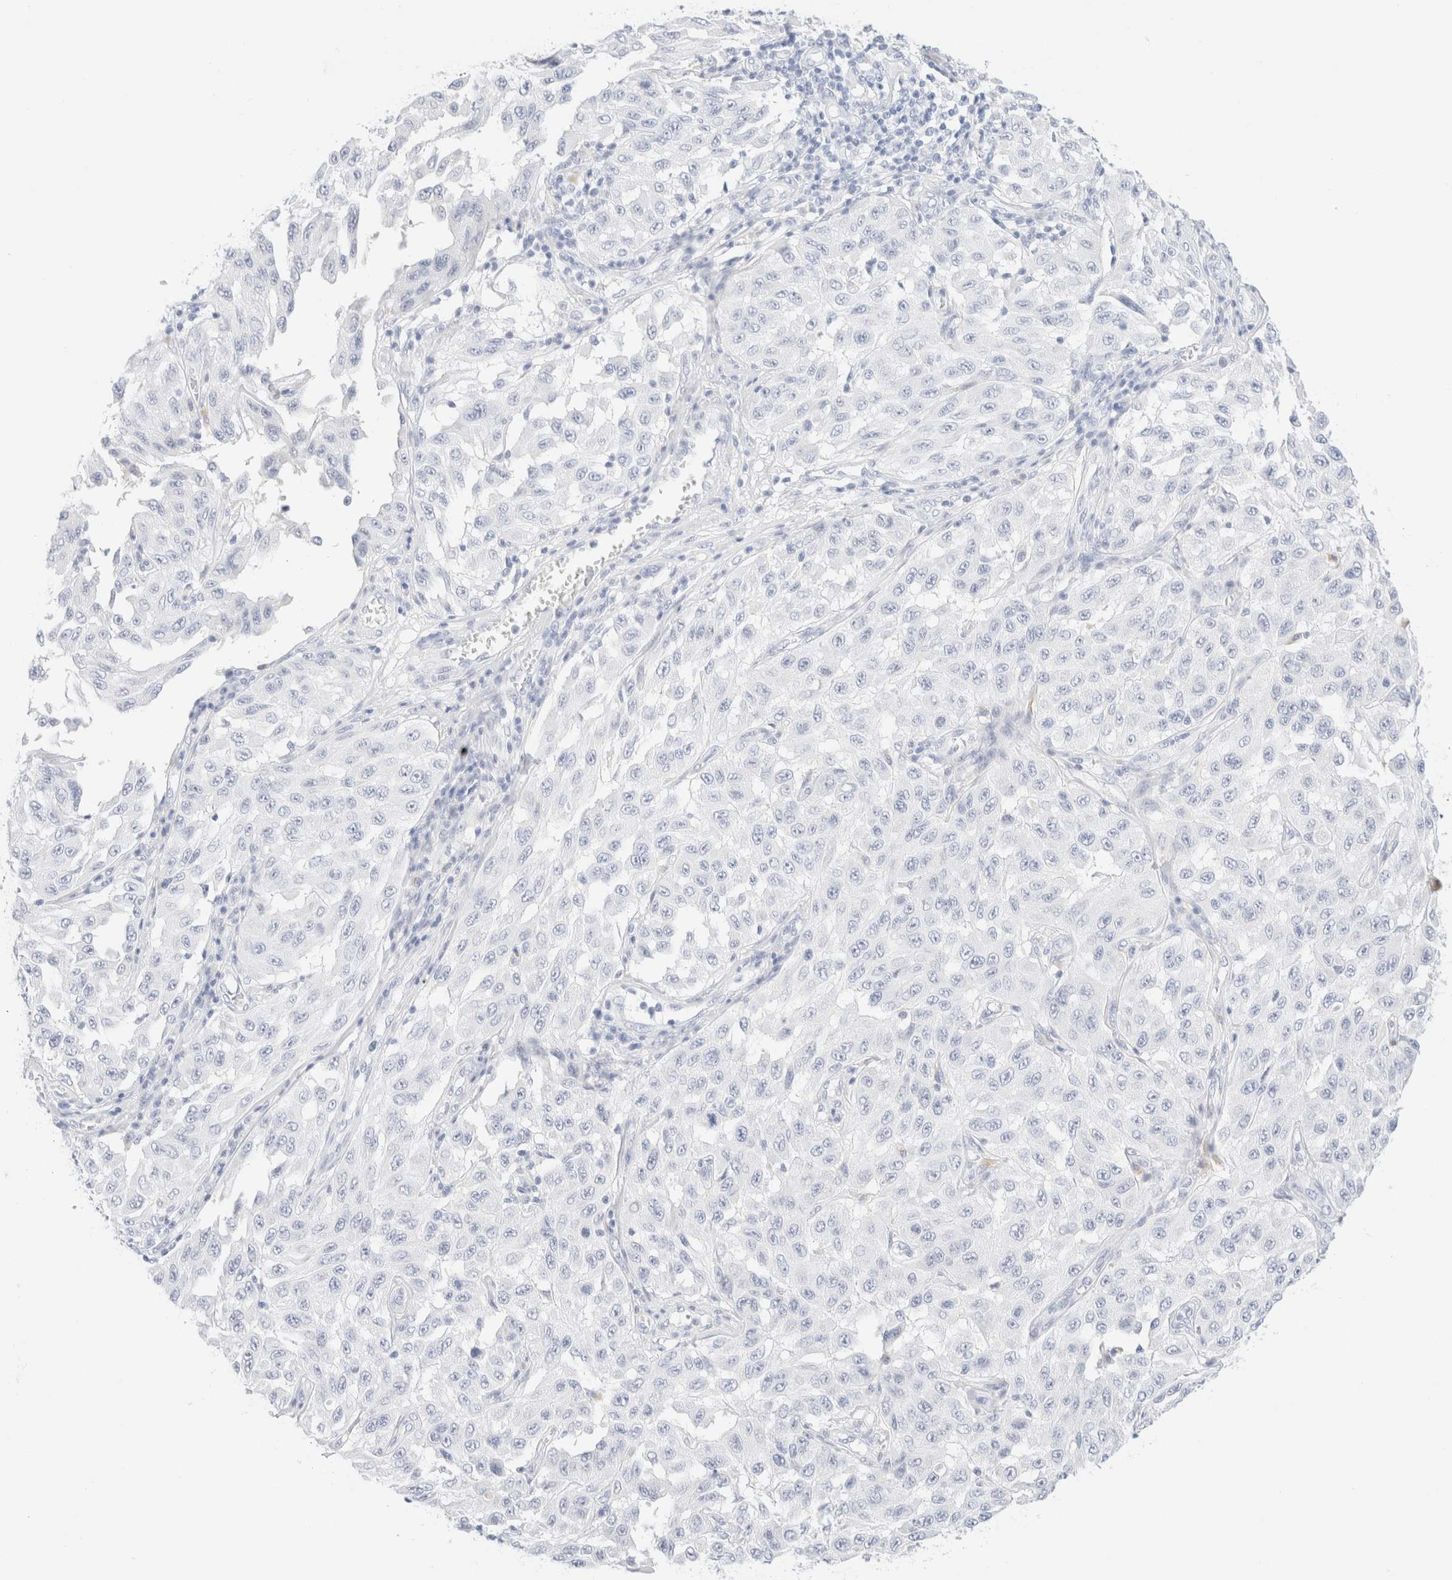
{"staining": {"intensity": "negative", "quantity": "none", "location": "none"}, "tissue": "melanoma", "cell_type": "Tumor cells", "image_type": "cancer", "snomed": [{"axis": "morphology", "description": "Malignant melanoma, NOS"}, {"axis": "topography", "description": "Skin"}], "caption": "Protein analysis of malignant melanoma shows no significant expression in tumor cells.", "gene": "KRT15", "patient": {"sex": "male", "age": 30}}